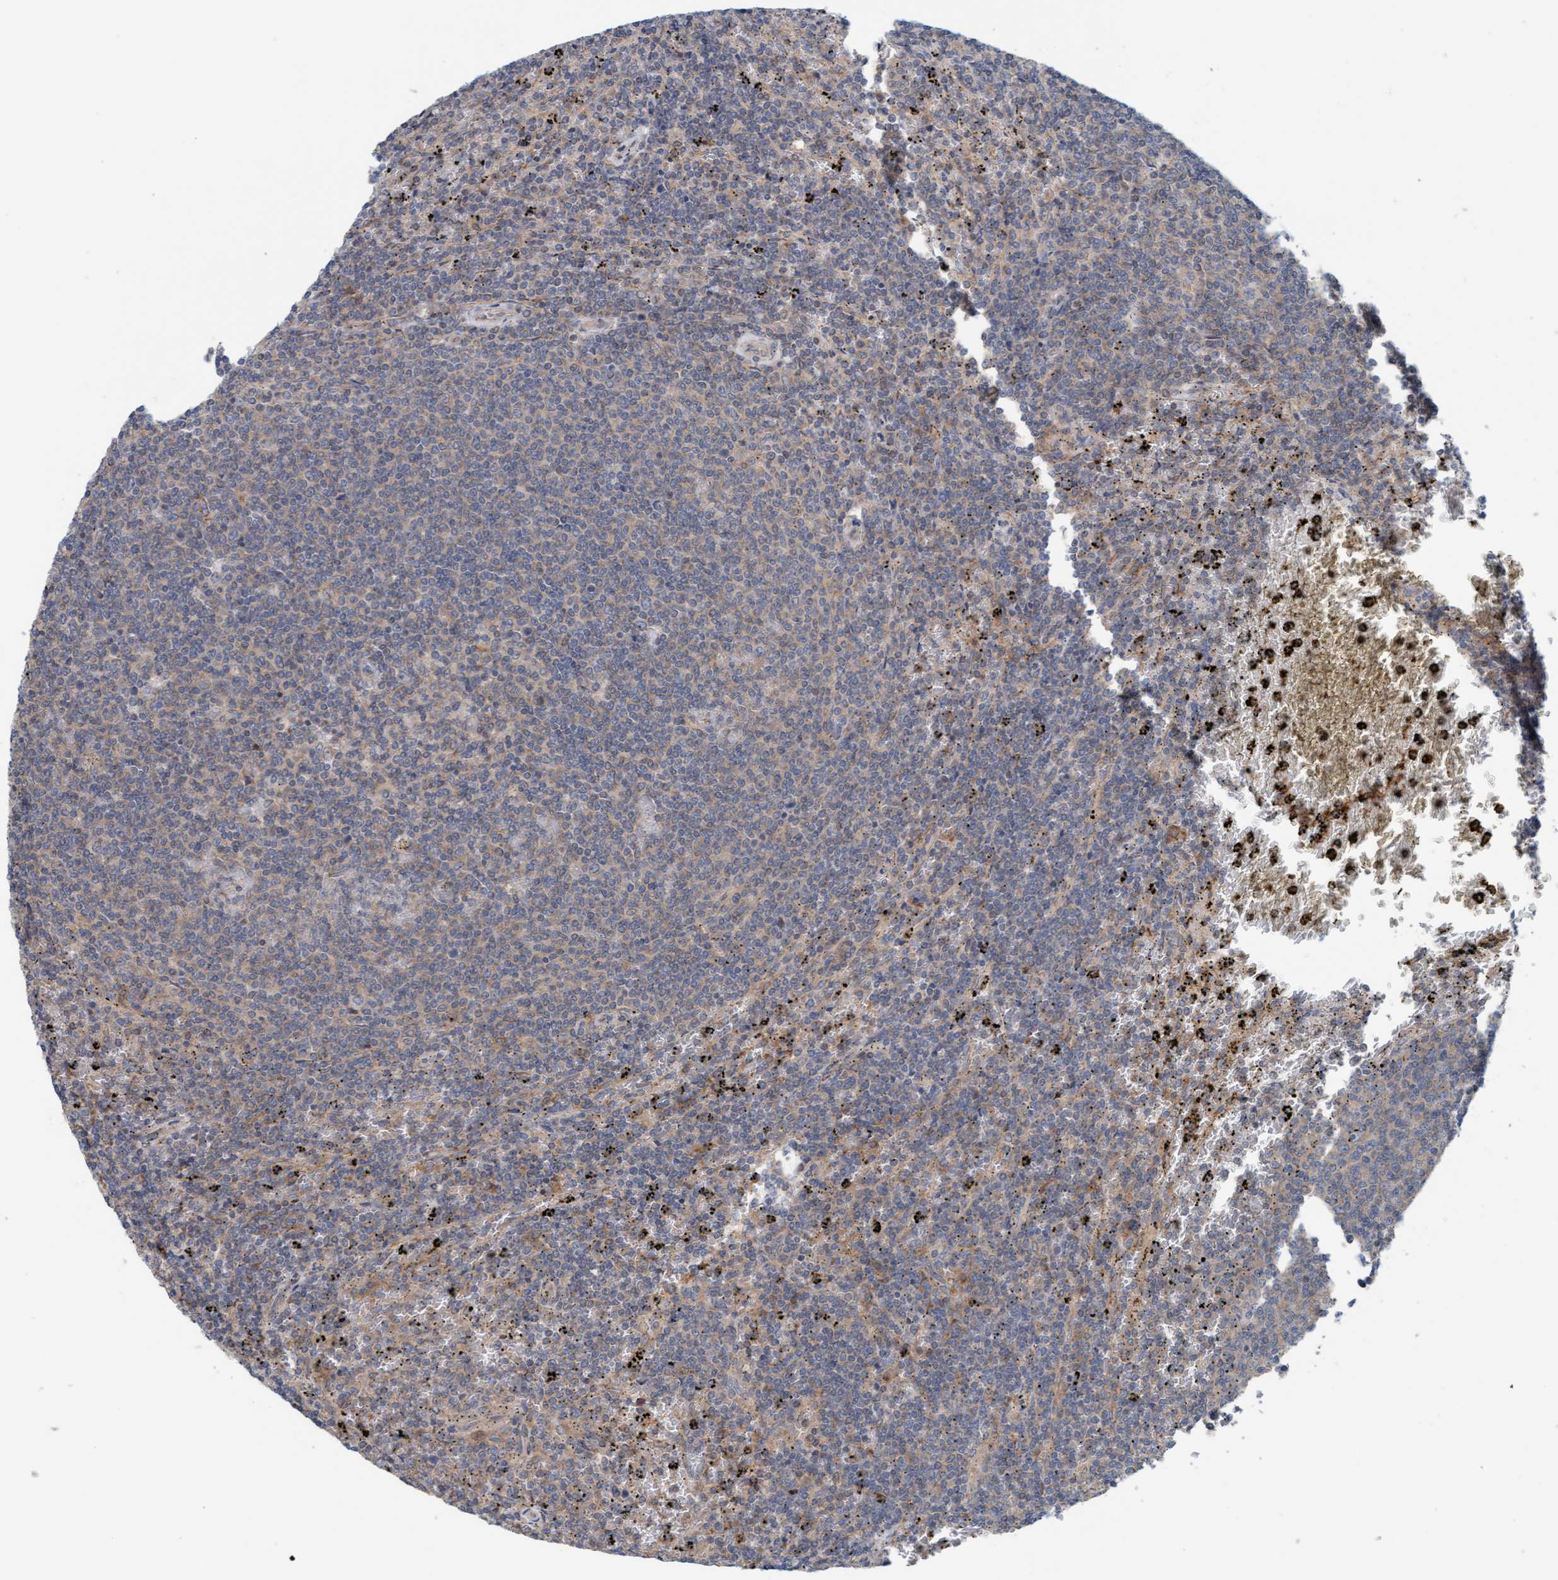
{"staining": {"intensity": "weak", "quantity": "<25%", "location": "cytoplasmic/membranous"}, "tissue": "lymphoma", "cell_type": "Tumor cells", "image_type": "cancer", "snomed": [{"axis": "morphology", "description": "Malignant lymphoma, non-Hodgkin's type, Low grade"}, {"axis": "topography", "description": "Spleen"}], "caption": "Immunohistochemical staining of human malignant lymphoma, non-Hodgkin's type (low-grade) demonstrates no significant staining in tumor cells. (DAB (3,3'-diaminobenzidine) immunohistochemistry with hematoxylin counter stain).", "gene": "UBAP1", "patient": {"sex": "female", "age": 50}}